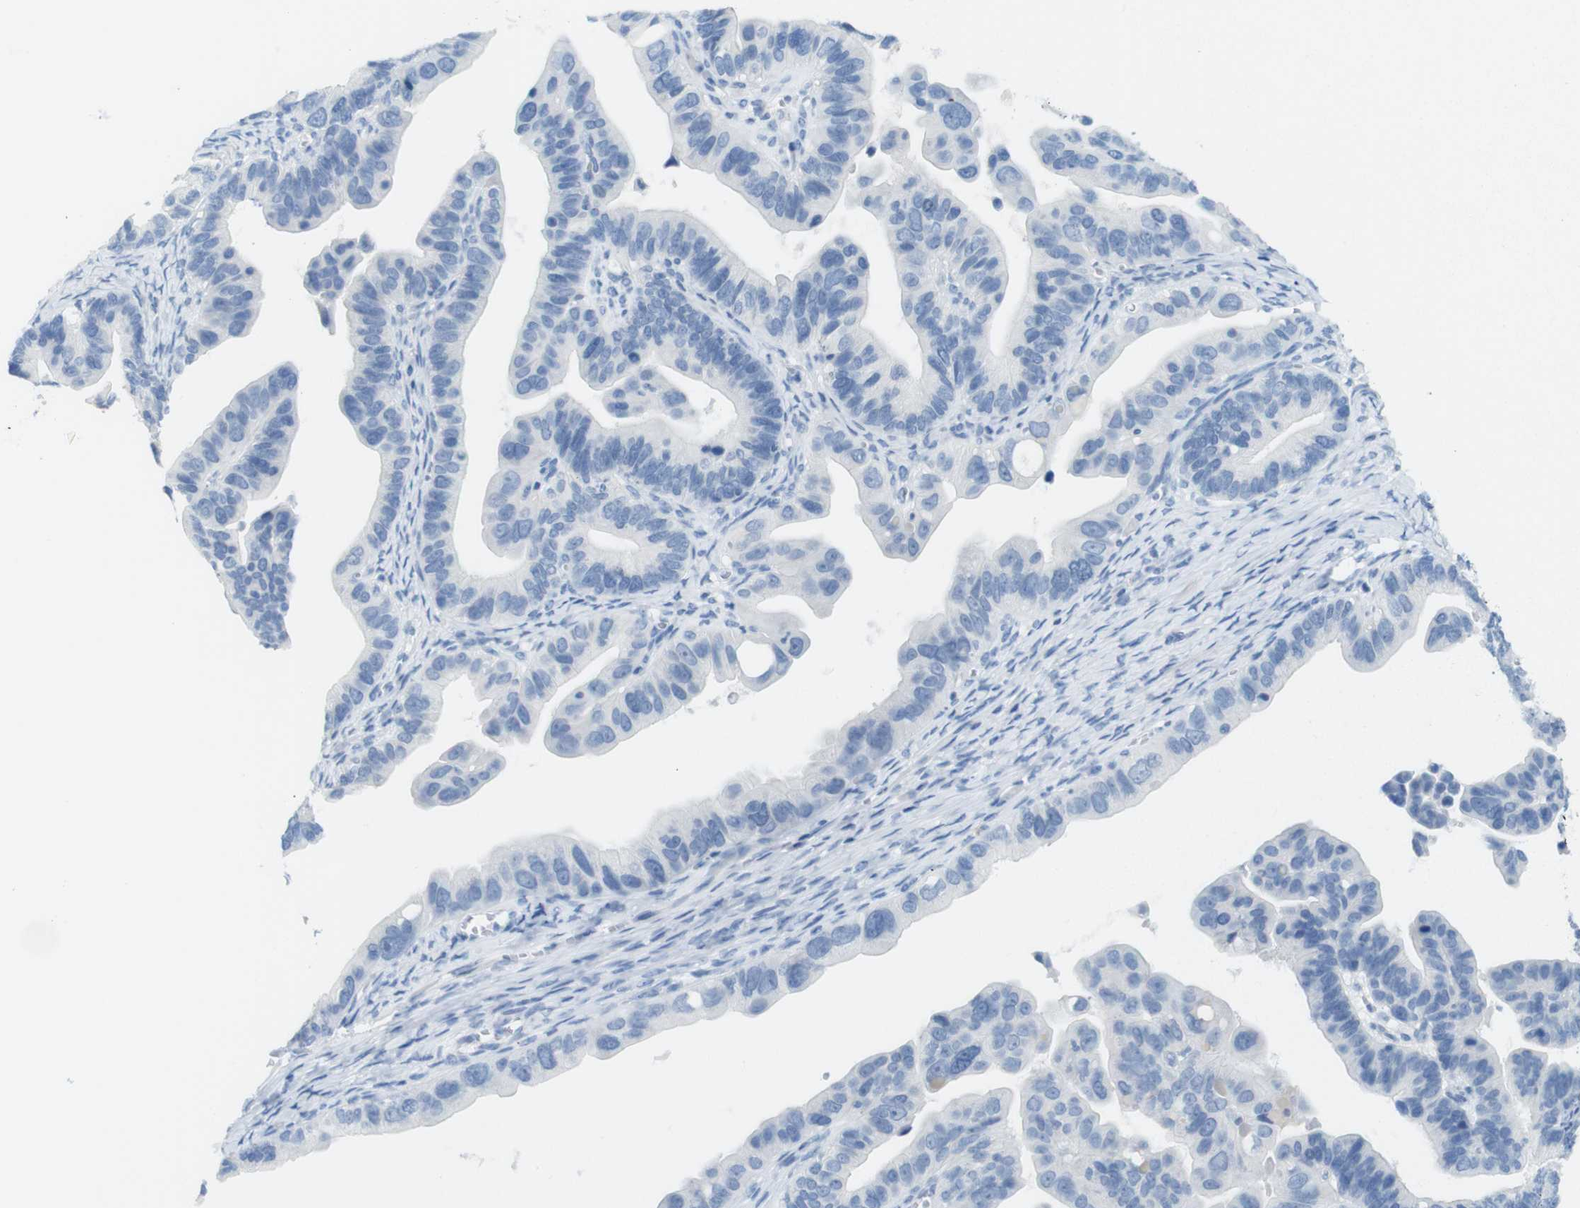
{"staining": {"intensity": "negative", "quantity": "none", "location": "none"}, "tissue": "ovarian cancer", "cell_type": "Tumor cells", "image_type": "cancer", "snomed": [{"axis": "morphology", "description": "Cystadenocarcinoma, serous, NOS"}, {"axis": "topography", "description": "Ovary"}], "caption": "Immunohistochemistry (IHC) photomicrograph of neoplastic tissue: serous cystadenocarcinoma (ovarian) stained with DAB (3,3'-diaminobenzidine) exhibits no significant protein positivity in tumor cells. (DAB IHC with hematoxylin counter stain).", "gene": "OPN1SW", "patient": {"sex": "female", "age": 56}}